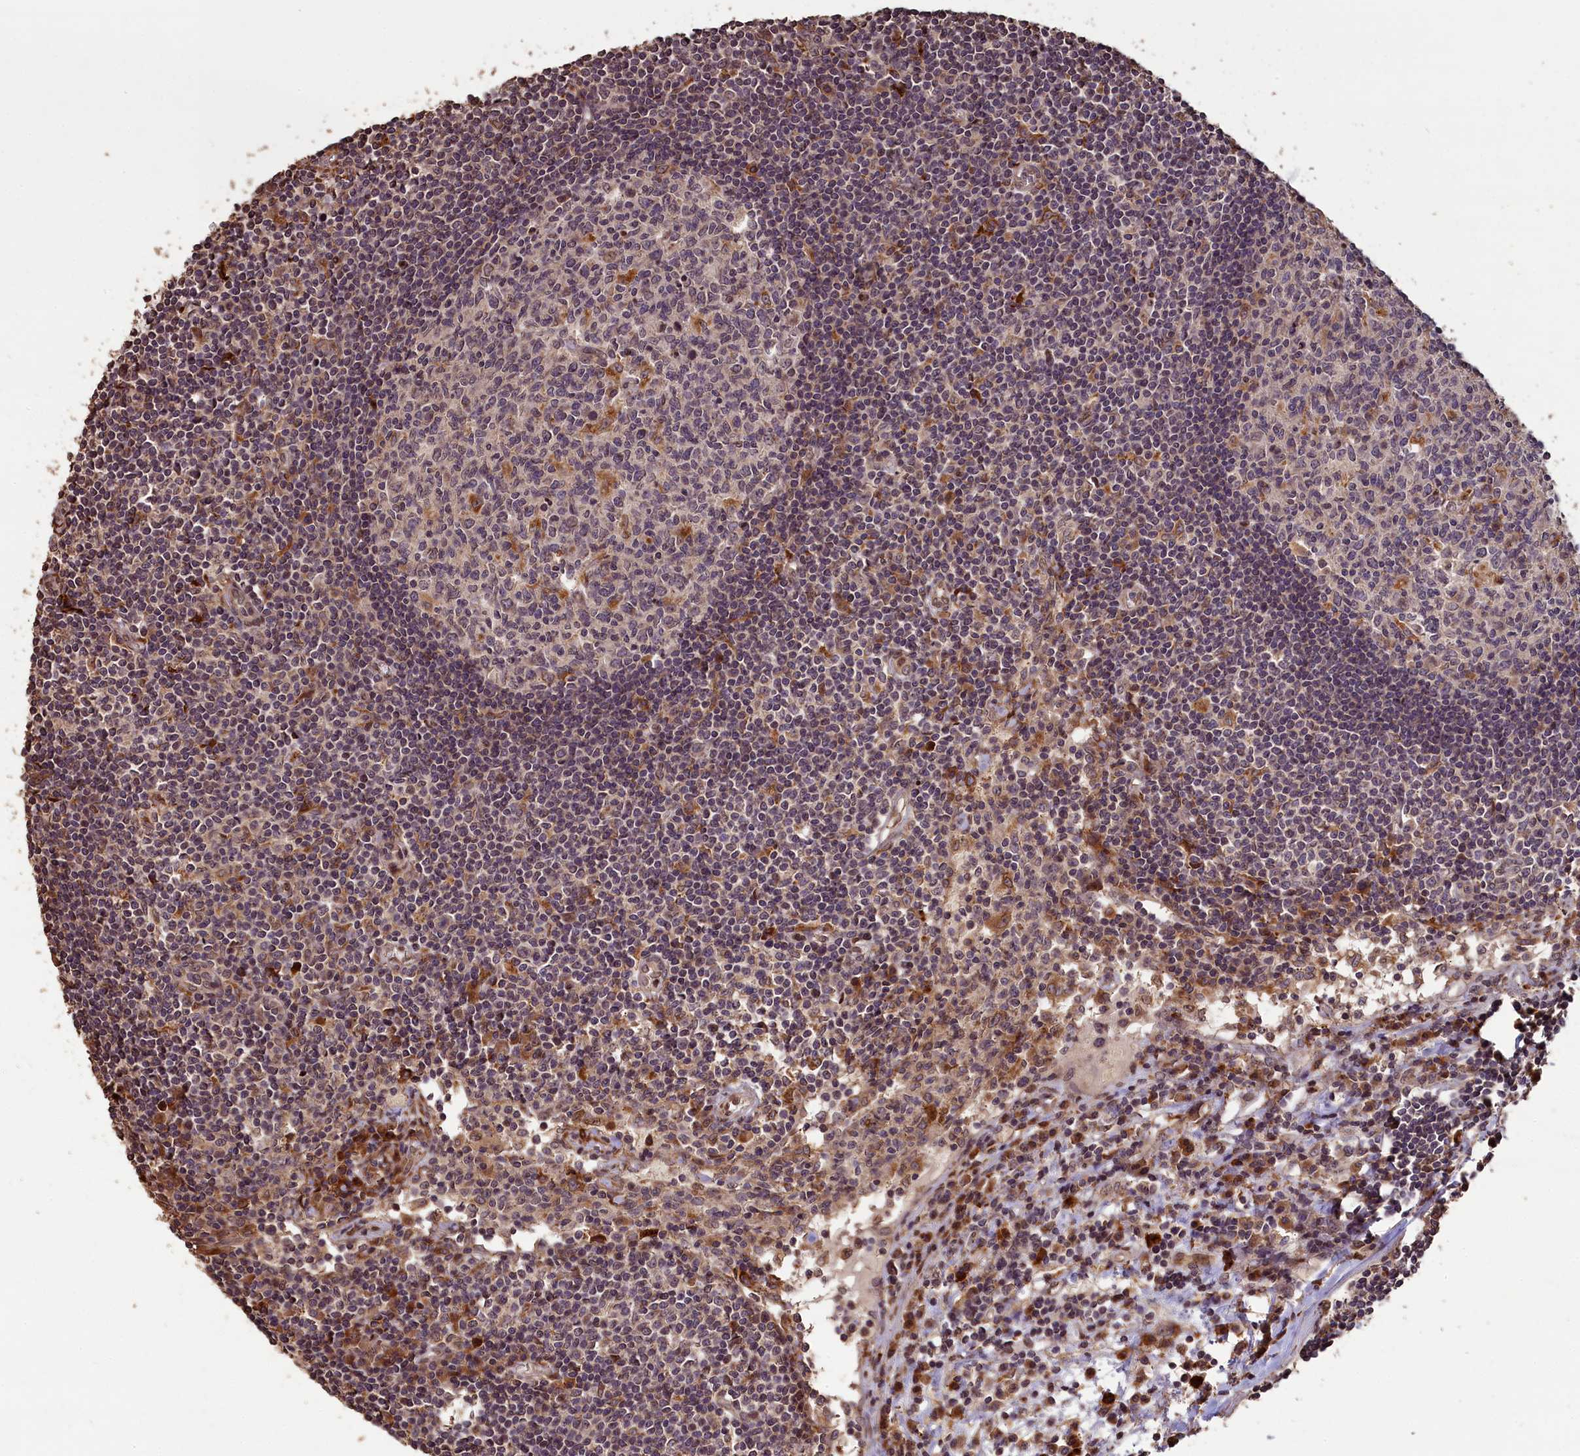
{"staining": {"intensity": "moderate", "quantity": "<25%", "location": "cytoplasmic/membranous"}, "tissue": "lymph node", "cell_type": "Germinal center cells", "image_type": "normal", "snomed": [{"axis": "morphology", "description": "Normal tissue, NOS"}, {"axis": "topography", "description": "Lymph node"}], "caption": "There is low levels of moderate cytoplasmic/membranous staining in germinal center cells of unremarkable lymph node, as demonstrated by immunohistochemical staining (brown color).", "gene": "SLC38A7", "patient": {"sex": "female", "age": 55}}